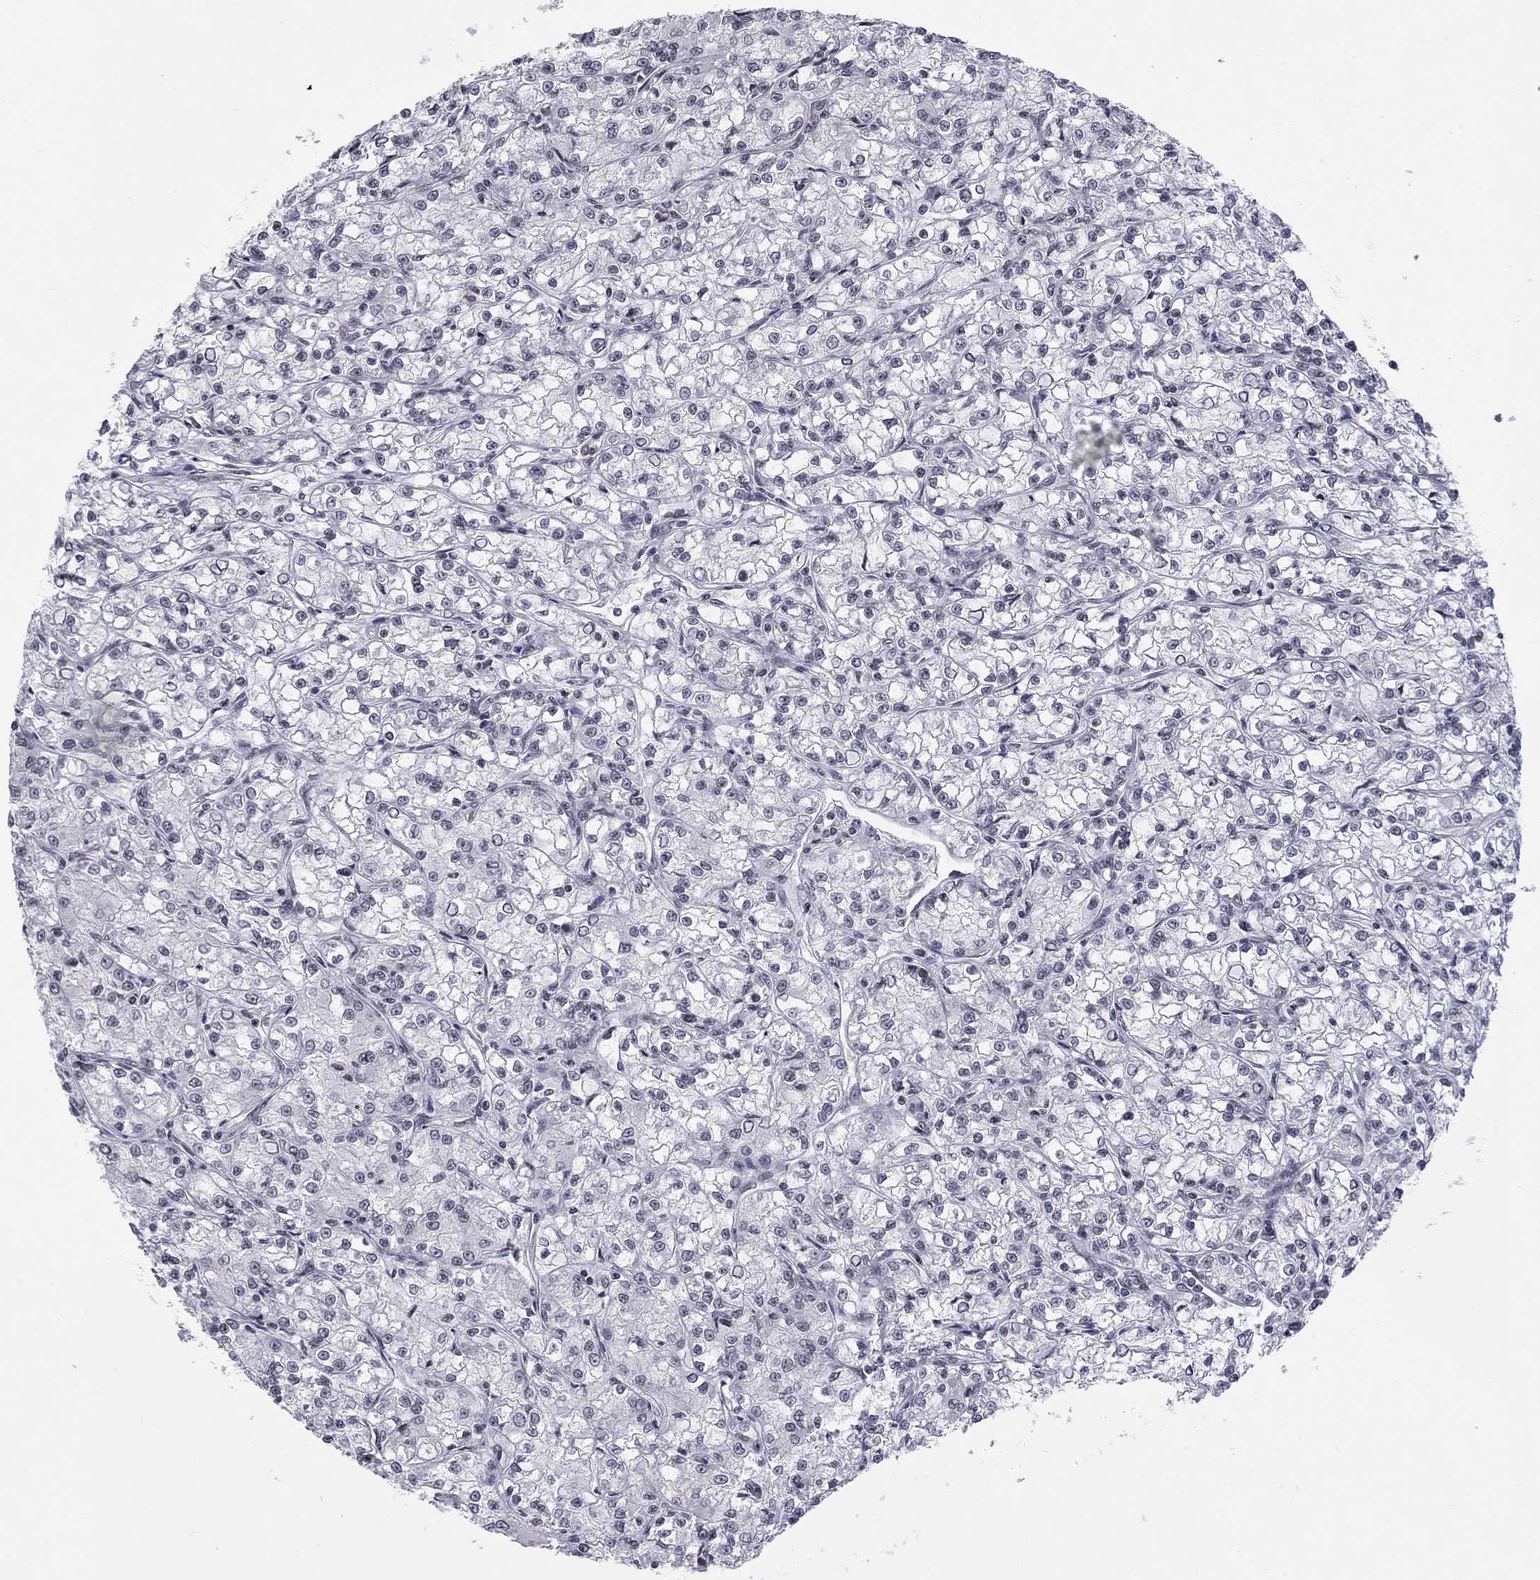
{"staining": {"intensity": "negative", "quantity": "none", "location": "none"}, "tissue": "renal cancer", "cell_type": "Tumor cells", "image_type": "cancer", "snomed": [{"axis": "morphology", "description": "Adenocarcinoma, NOS"}, {"axis": "topography", "description": "Kidney"}], "caption": "There is no significant positivity in tumor cells of renal adenocarcinoma.", "gene": "MTNR1B", "patient": {"sex": "female", "age": 59}}